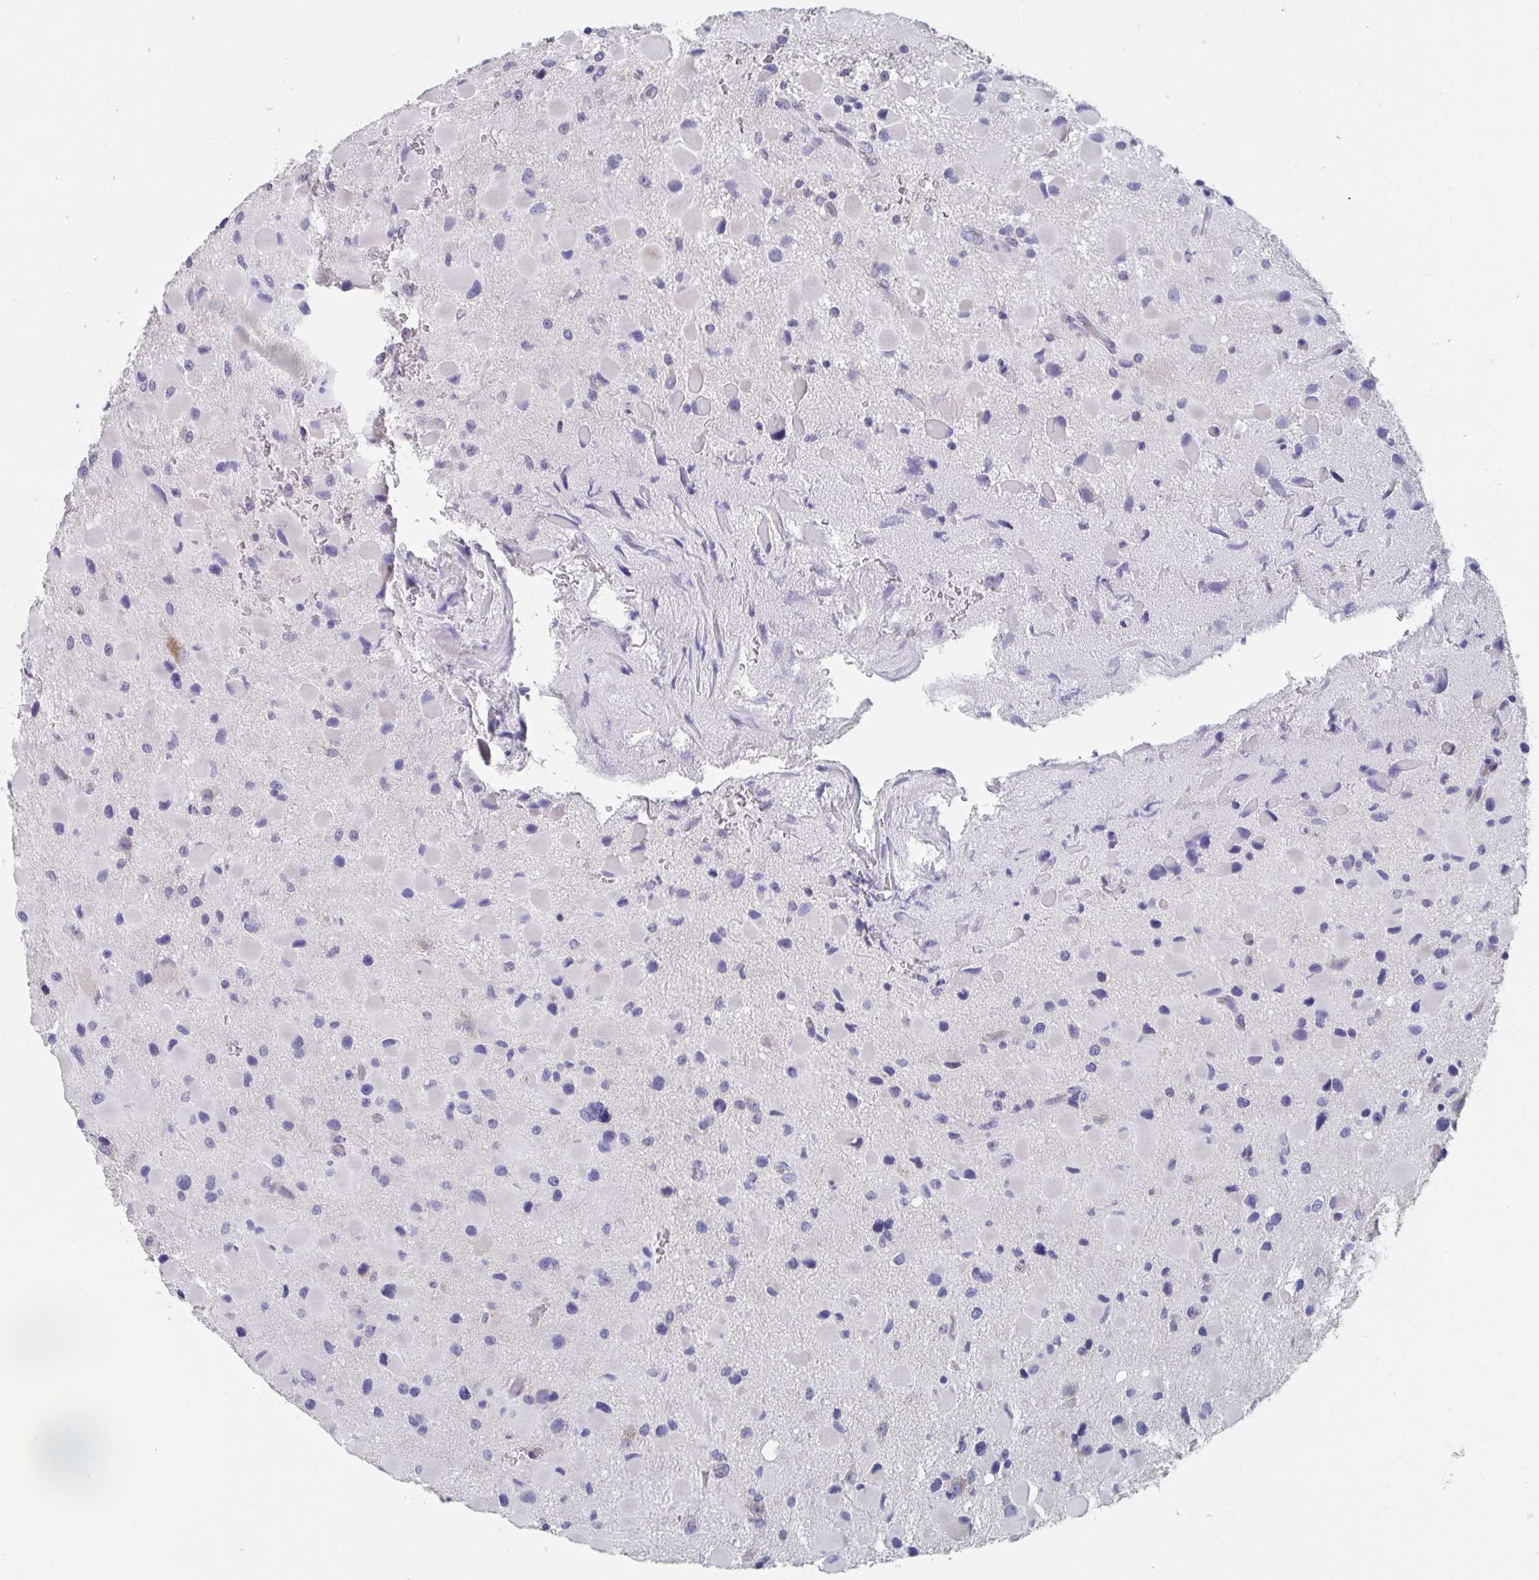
{"staining": {"intensity": "negative", "quantity": "none", "location": "none"}, "tissue": "glioma", "cell_type": "Tumor cells", "image_type": "cancer", "snomed": [{"axis": "morphology", "description": "Glioma, malignant, Low grade"}, {"axis": "topography", "description": "Brain"}], "caption": "Immunohistochemistry (IHC) of human glioma shows no staining in tumor cells. The staining was performed using DAB to visualize the protein expression in brown, while the nuclei were stained in blue with hematoxylin (Magnification: 20x).", "gene": "ABHD16A", "patient": {"sex": "female", "age": 32}}